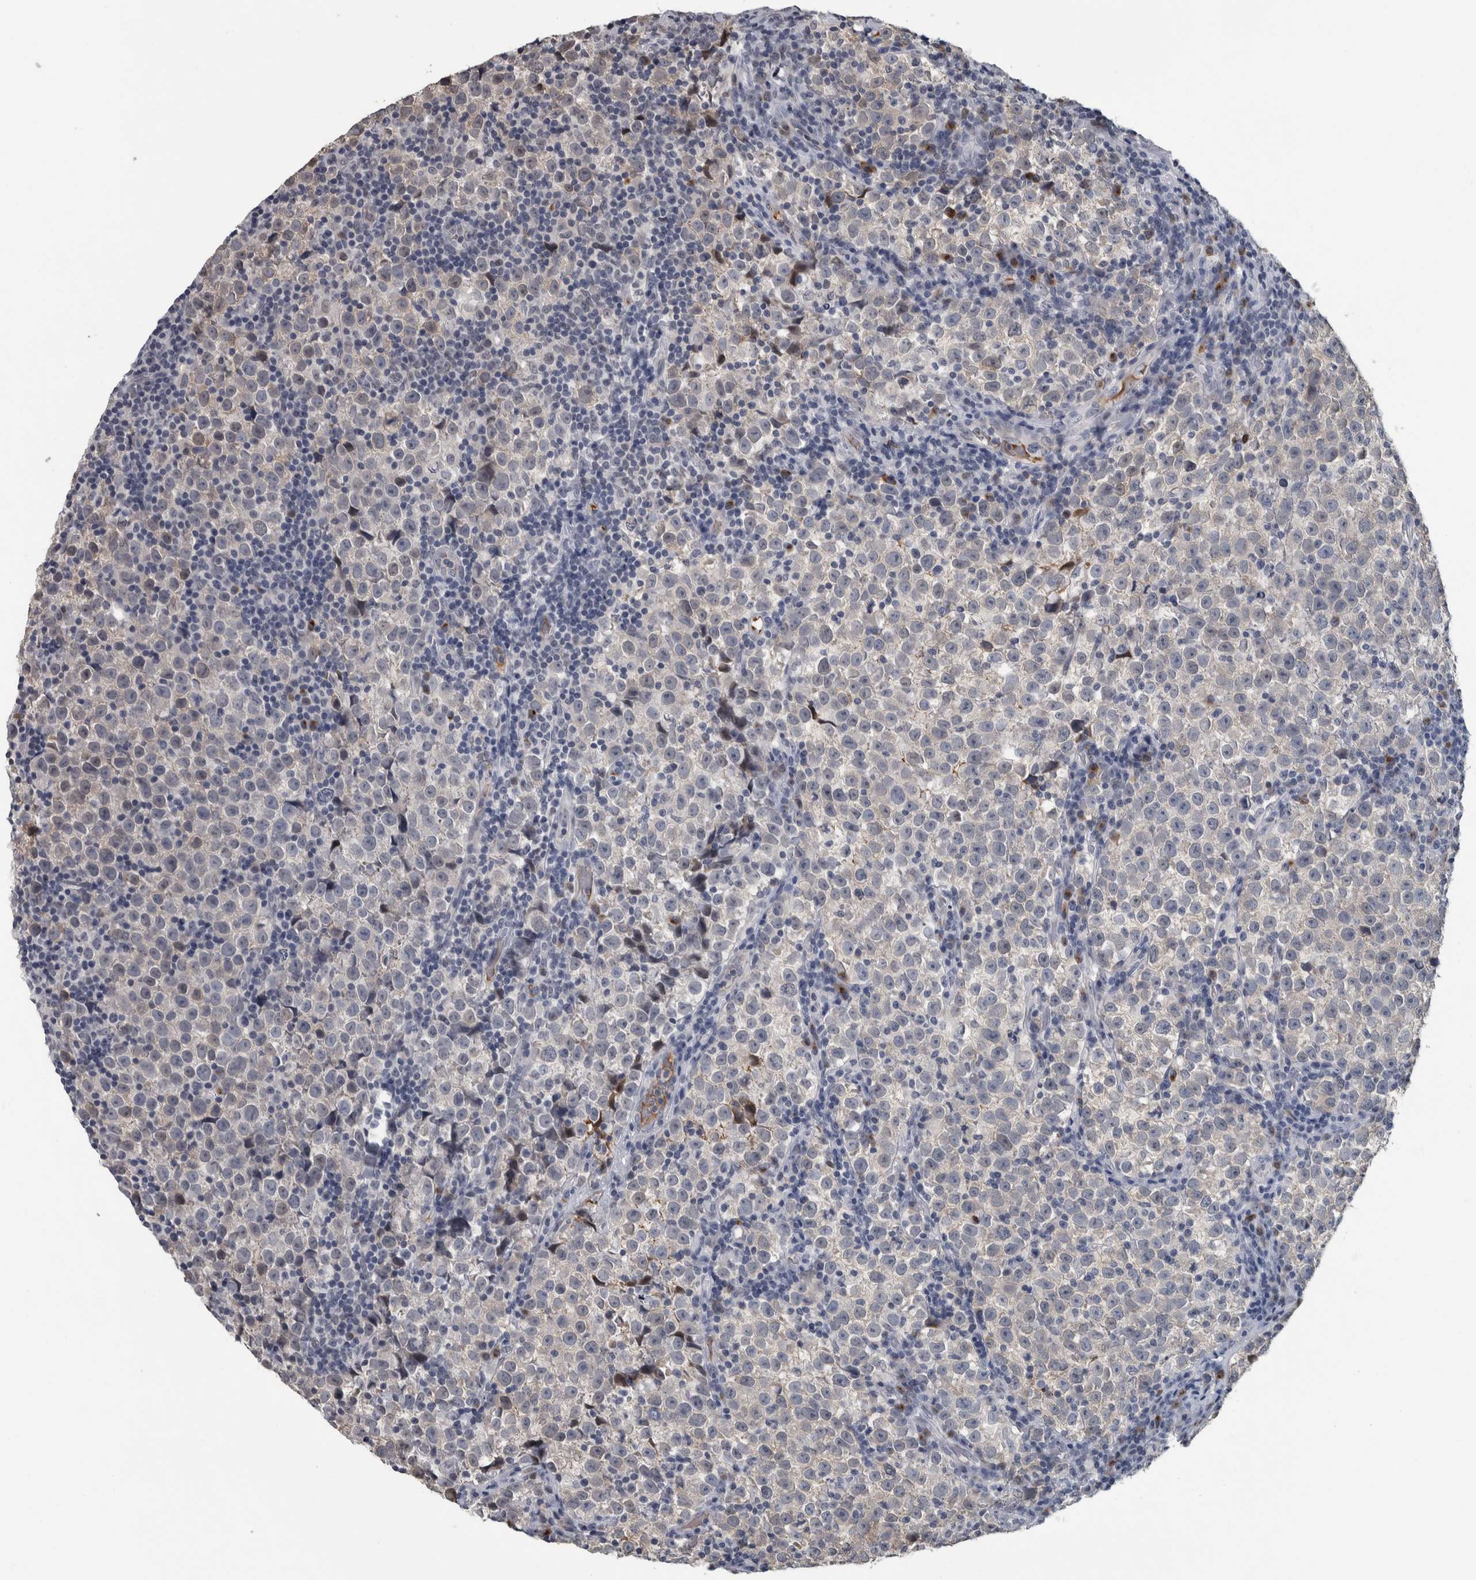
{"staining": {"intensity": "weak", "quantity": "<25%", "location": "cytoplasmic/membranous"}, "tissue": "testis cancer", "cell_type": "Tumor cells", "image_type": "cancer", "snomed": [{"axis": "morphology", "description": "Normal tissue, NOS"}, {"axis": "morphology", "description": "Seminoma, NOS"}, {"axis": "topography", "description": "Testis"}], "caption": "Testis cancer was stained to show a protein in brown. There is no significant expression in tumor cells.", "gene": "CAVIN4", "patient": {"sex": "male", "age": 43}}